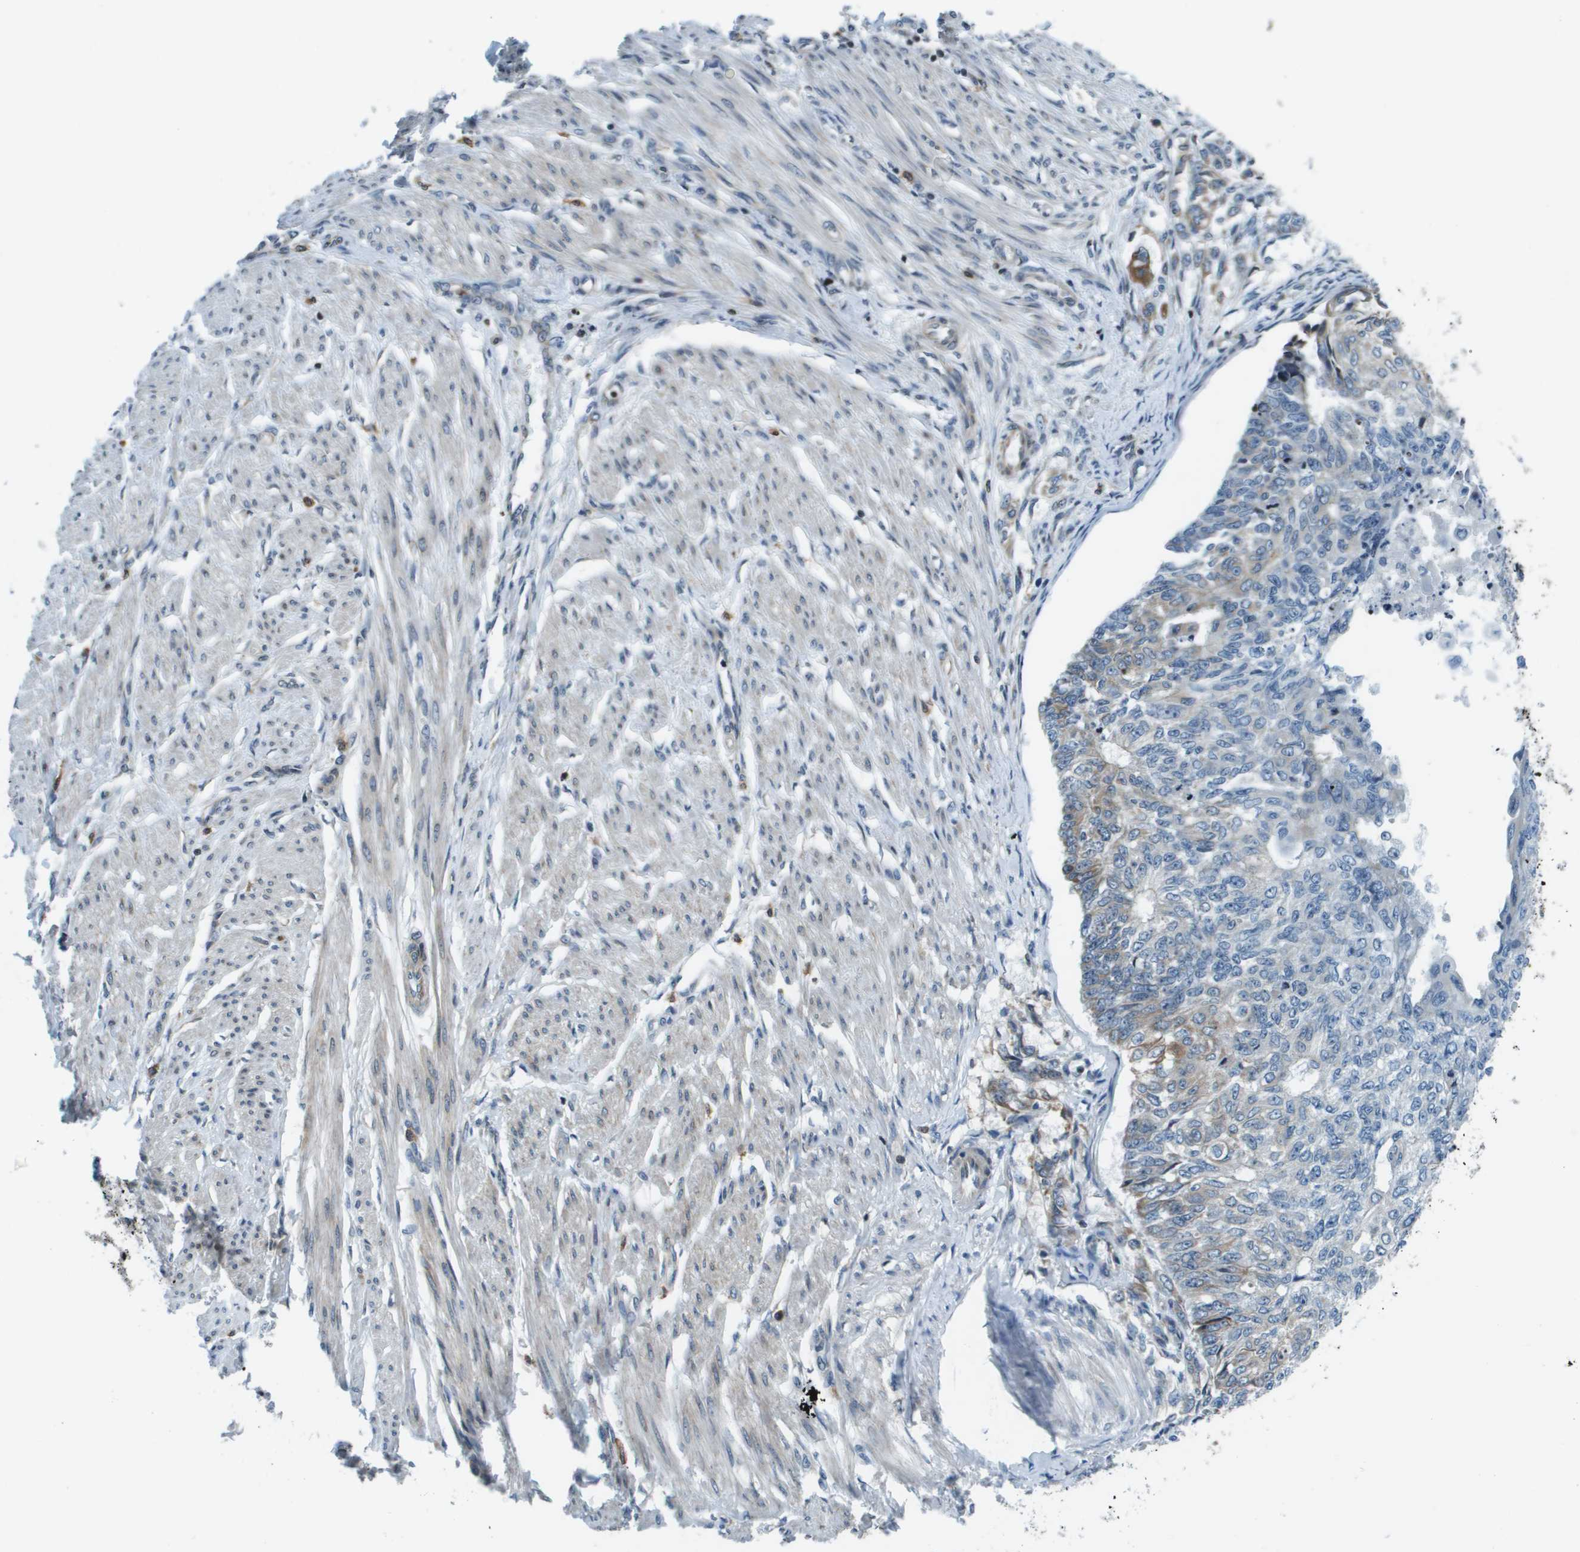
{"staining": {"intensity": "weak", "quantity": "<25%", "location": "cytoplasmic/membranous"}, "tissue": "endometrial cancer", "cell_type": "Tumor cells", "image_type": "cancer", "snomed": [{"axis": "morphology", "description": "Adenocarcinoma, NOS"}, {"axis": "topography", "description": "Endometrium"}], "caption": "Immunohistochemistry (IHC) photomicrograph of neoplastic tissue: human adenocarcinoma (endometrial) stained with DAB shows no significant protein positivity in tumor cells.", "gene": "ESYT1", "patient": {"sex": "female", "age": 32}}